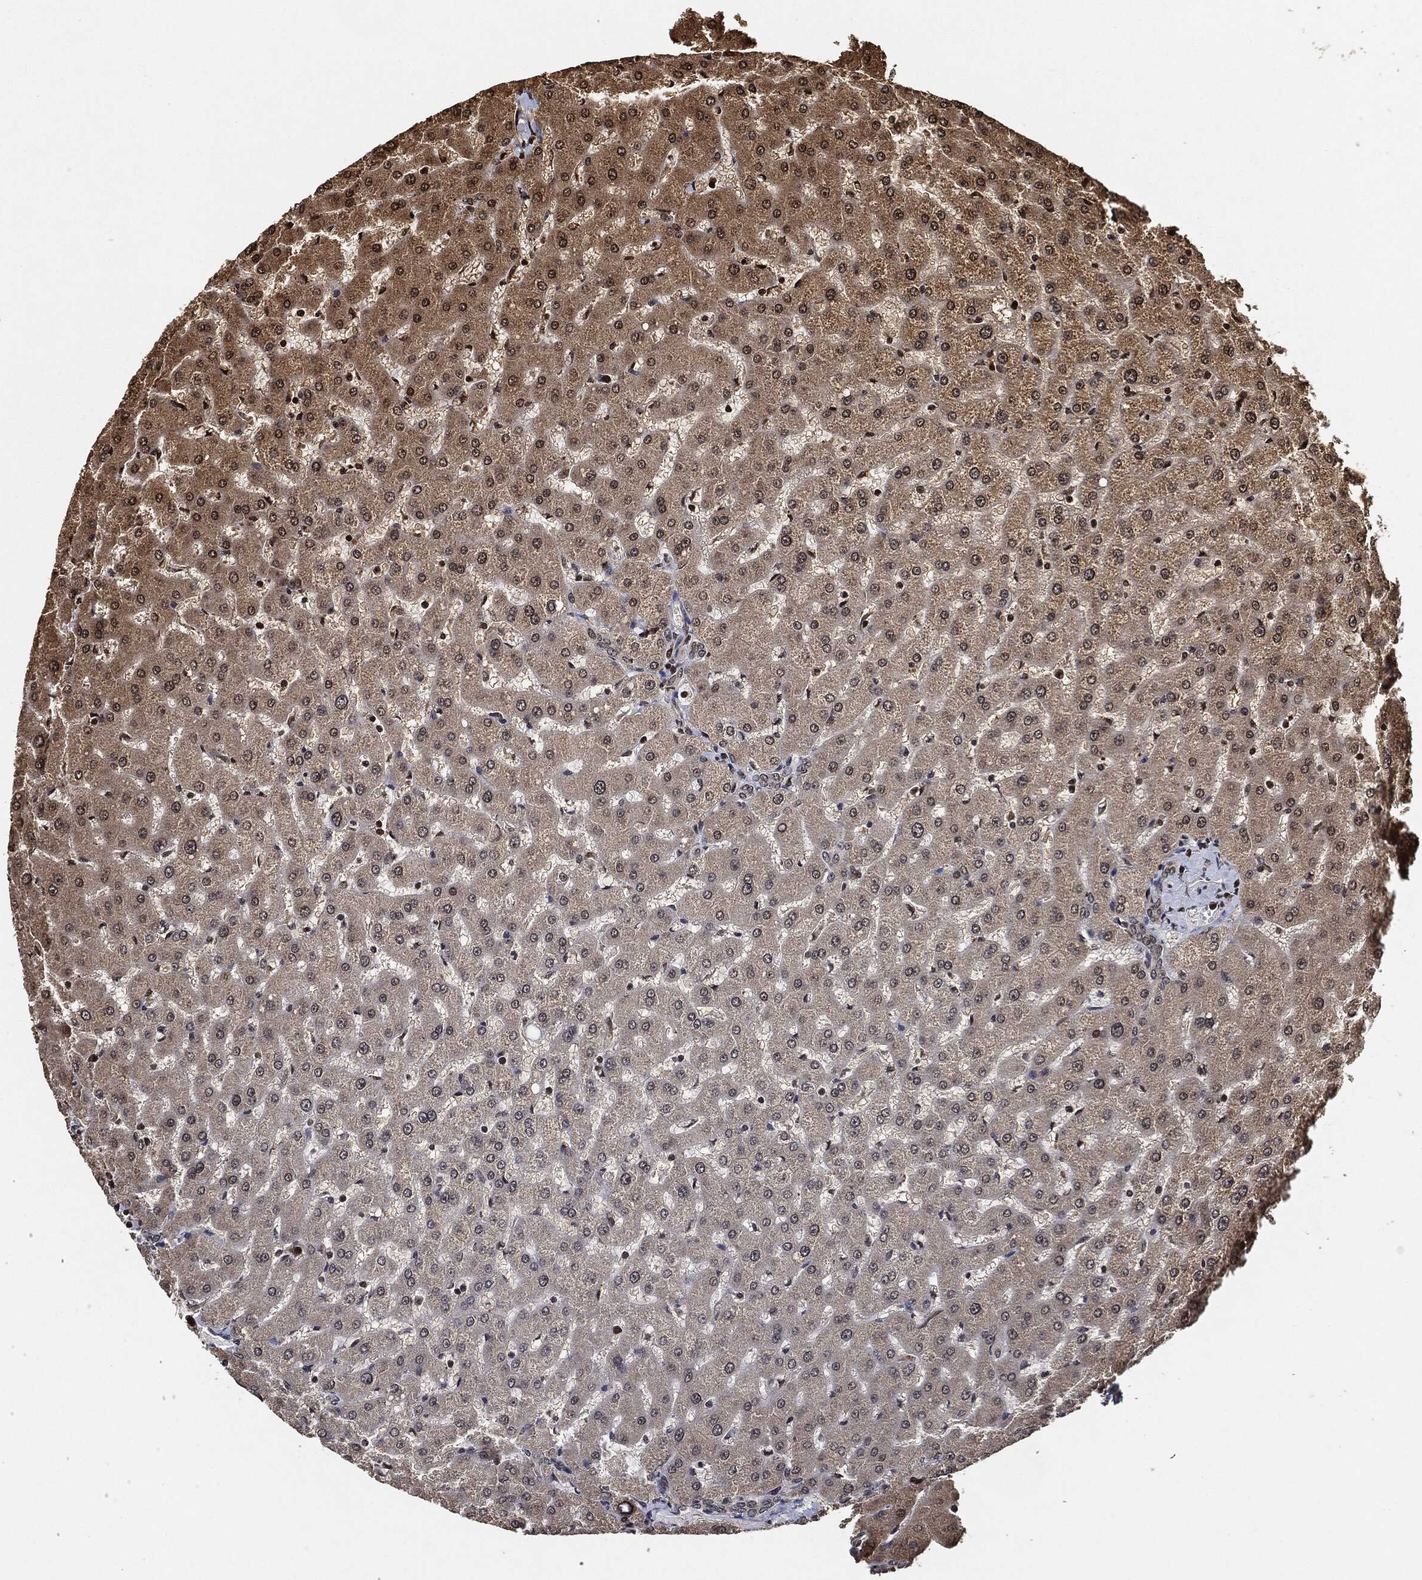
{"staining": {"intensity": "negative", "quantity": "none", "location": "none"}, "tissue": "liver", "cell_type": "Cholangiocytes", "image_type": "normal", "snomed": [{"axis": "morphology", "description": "Normal tissue, NOS"}, {"axis": "topography", "description": "Liver"}], "caption": "Immunohistochemistry (IHC) of unremarkable human liver exhibits no expression in cholangiocytes. Nuclei are stained in blue.", "gene": "PDK1", "patient": {"sex": "female", "age": 50}}